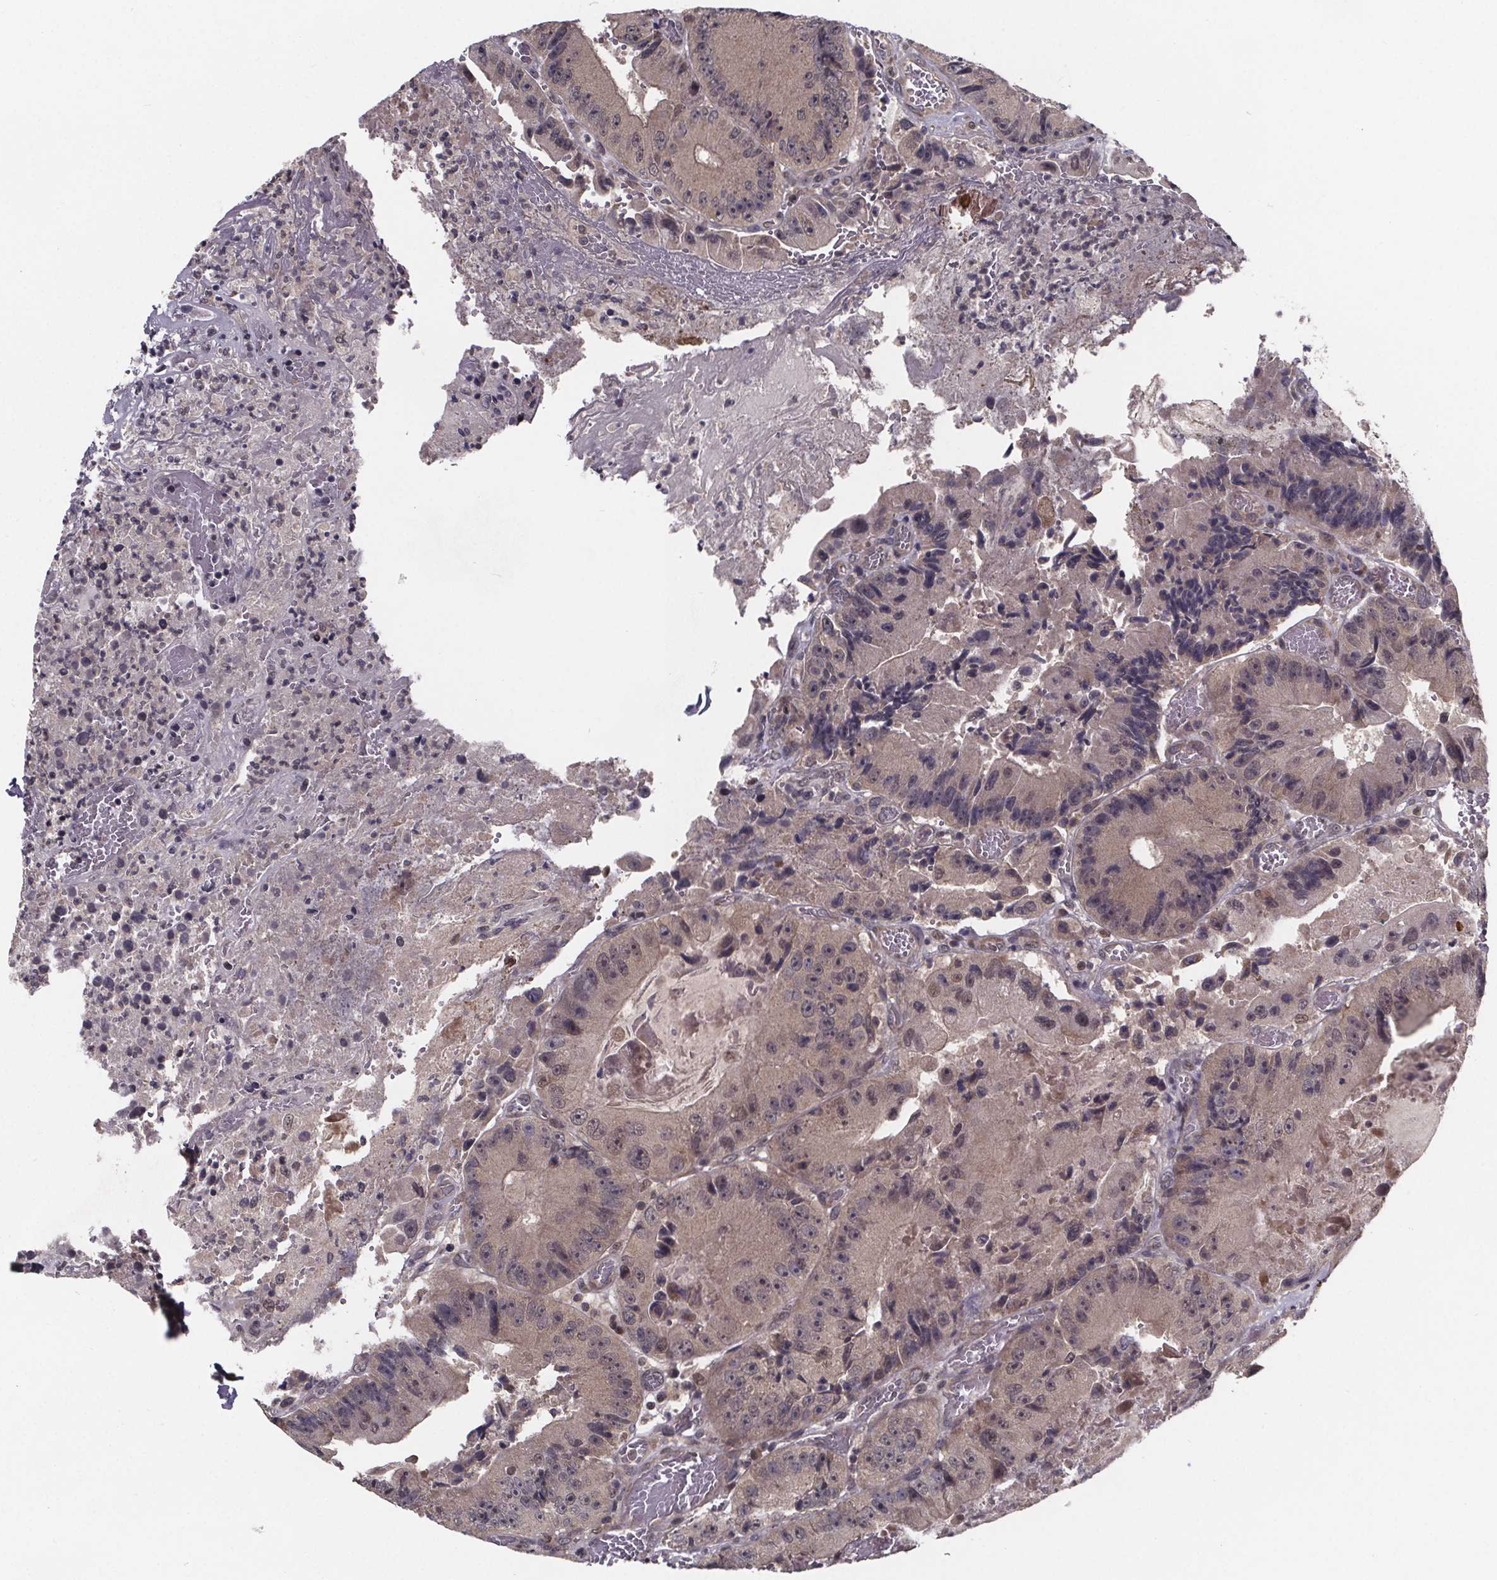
{"staining": {"intensity": "weak", "quantity": "<25%", "location": "cytoplasmic/membranous"}, "tissue": "colorectal cancer", "cell_type": "Tumor cells", "image_type": "cancer", "snomed": [{"axis": "morphology", "description": "Adenocarcinoma, NOS"}, {"axis": "topography", "description": "Colon"}], "caption": "Tumor cells are negative for brown protein staining in adenocarcinoma (colorectal). Nuclei are stained in blue.", "gene": "FN3KRP", "patient": {"sex": "female", "age": 86}}